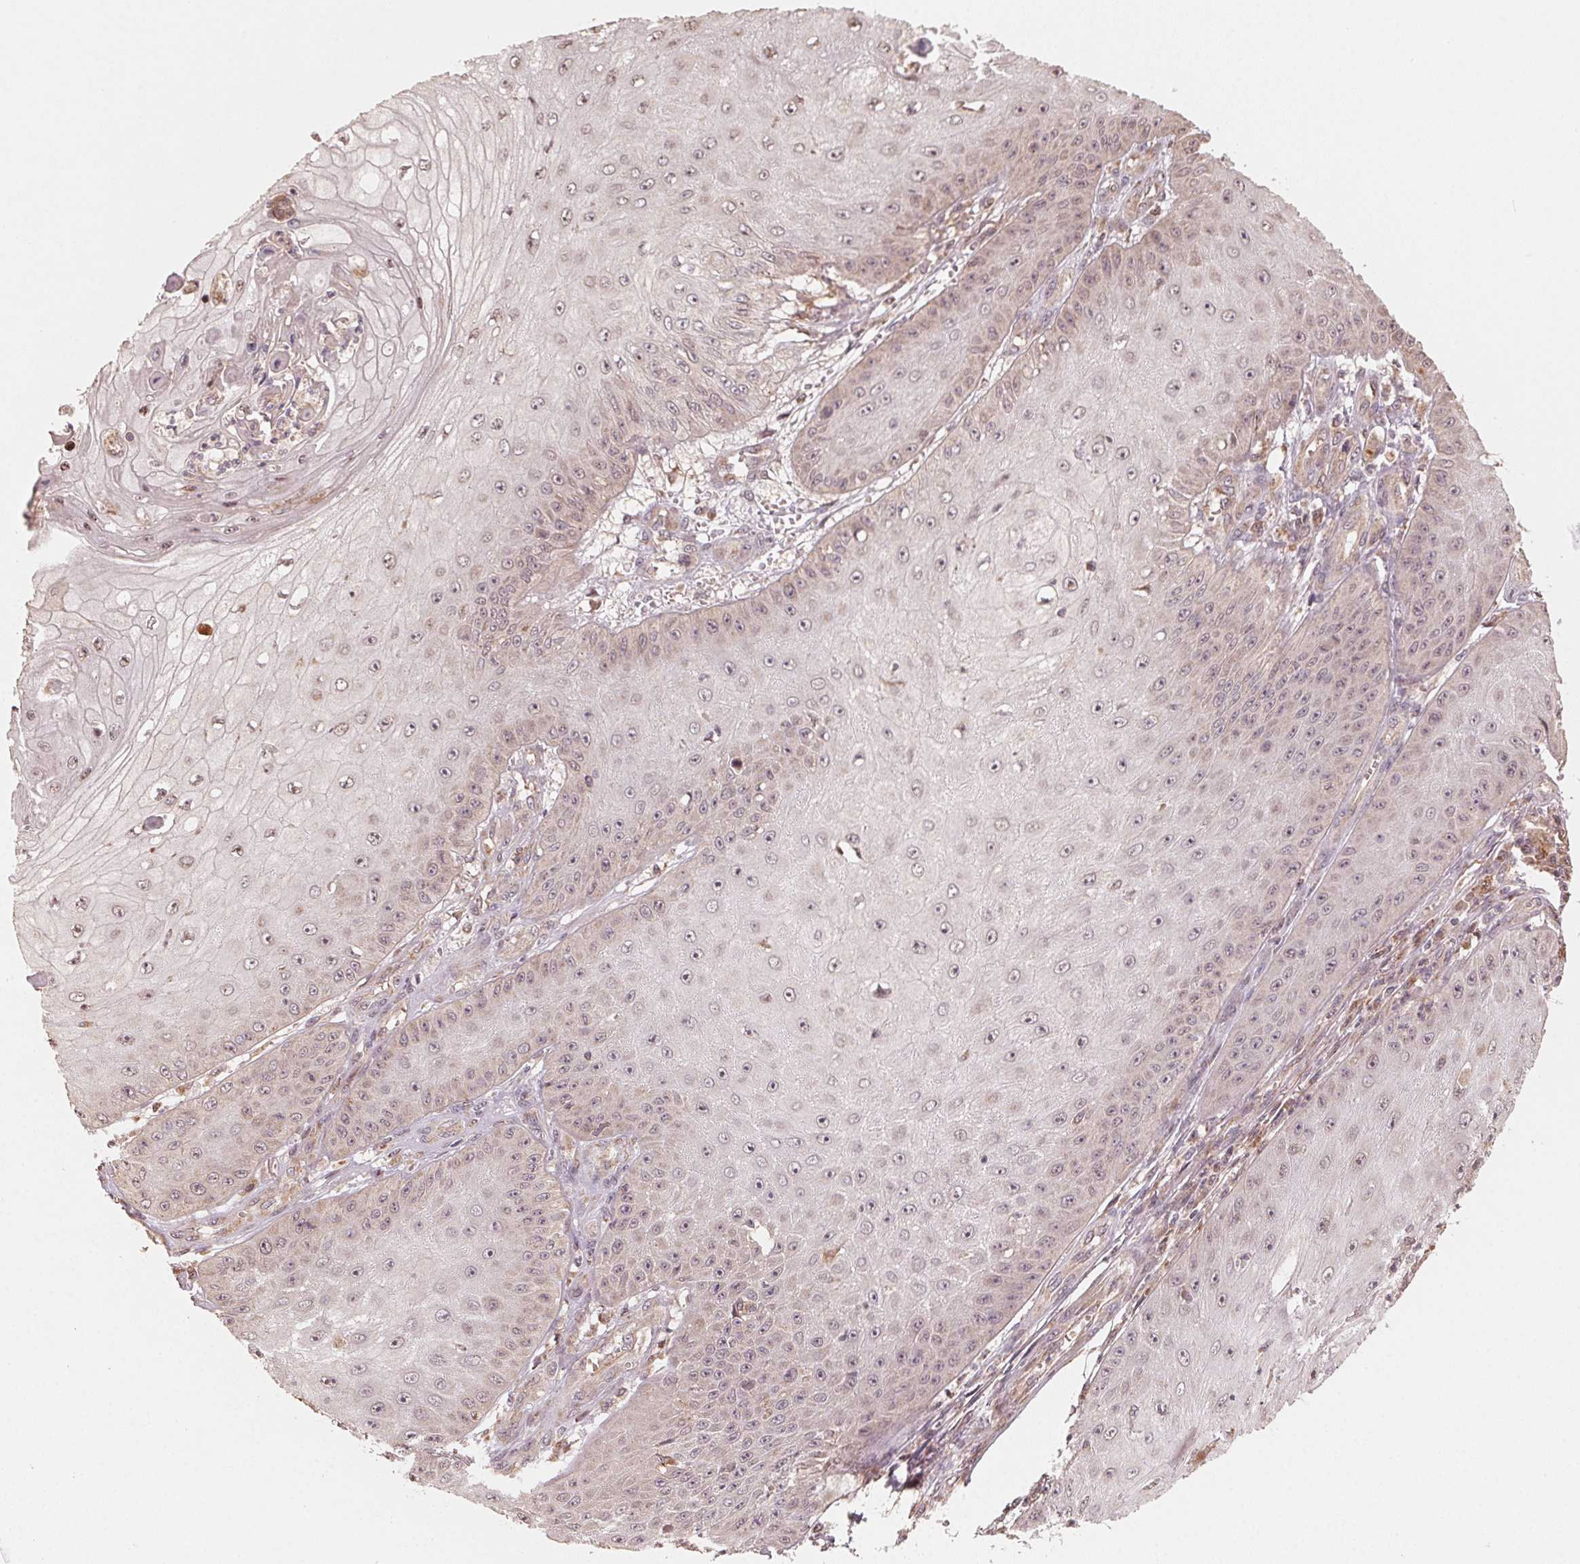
{"staining": {"intensity": "weak", "quantity": "<25%", "location": "cytoplasmic/membranous"}, "tissue": "skin cancer", "cell_type": "Tumor cells", "image_type": "cancer", "snomed": [{"axis": "morphology", "description": "Squamous cell carcinoma, NOS"}, {"axis": "topography", "description": "Skin"}], "caption": "Photomicrograph shows no significant protein expression in tumor cells of squamous cell carcinoma (skin).", "gene": "WBP2", "patient": {"sex": "male", "age": 70}}